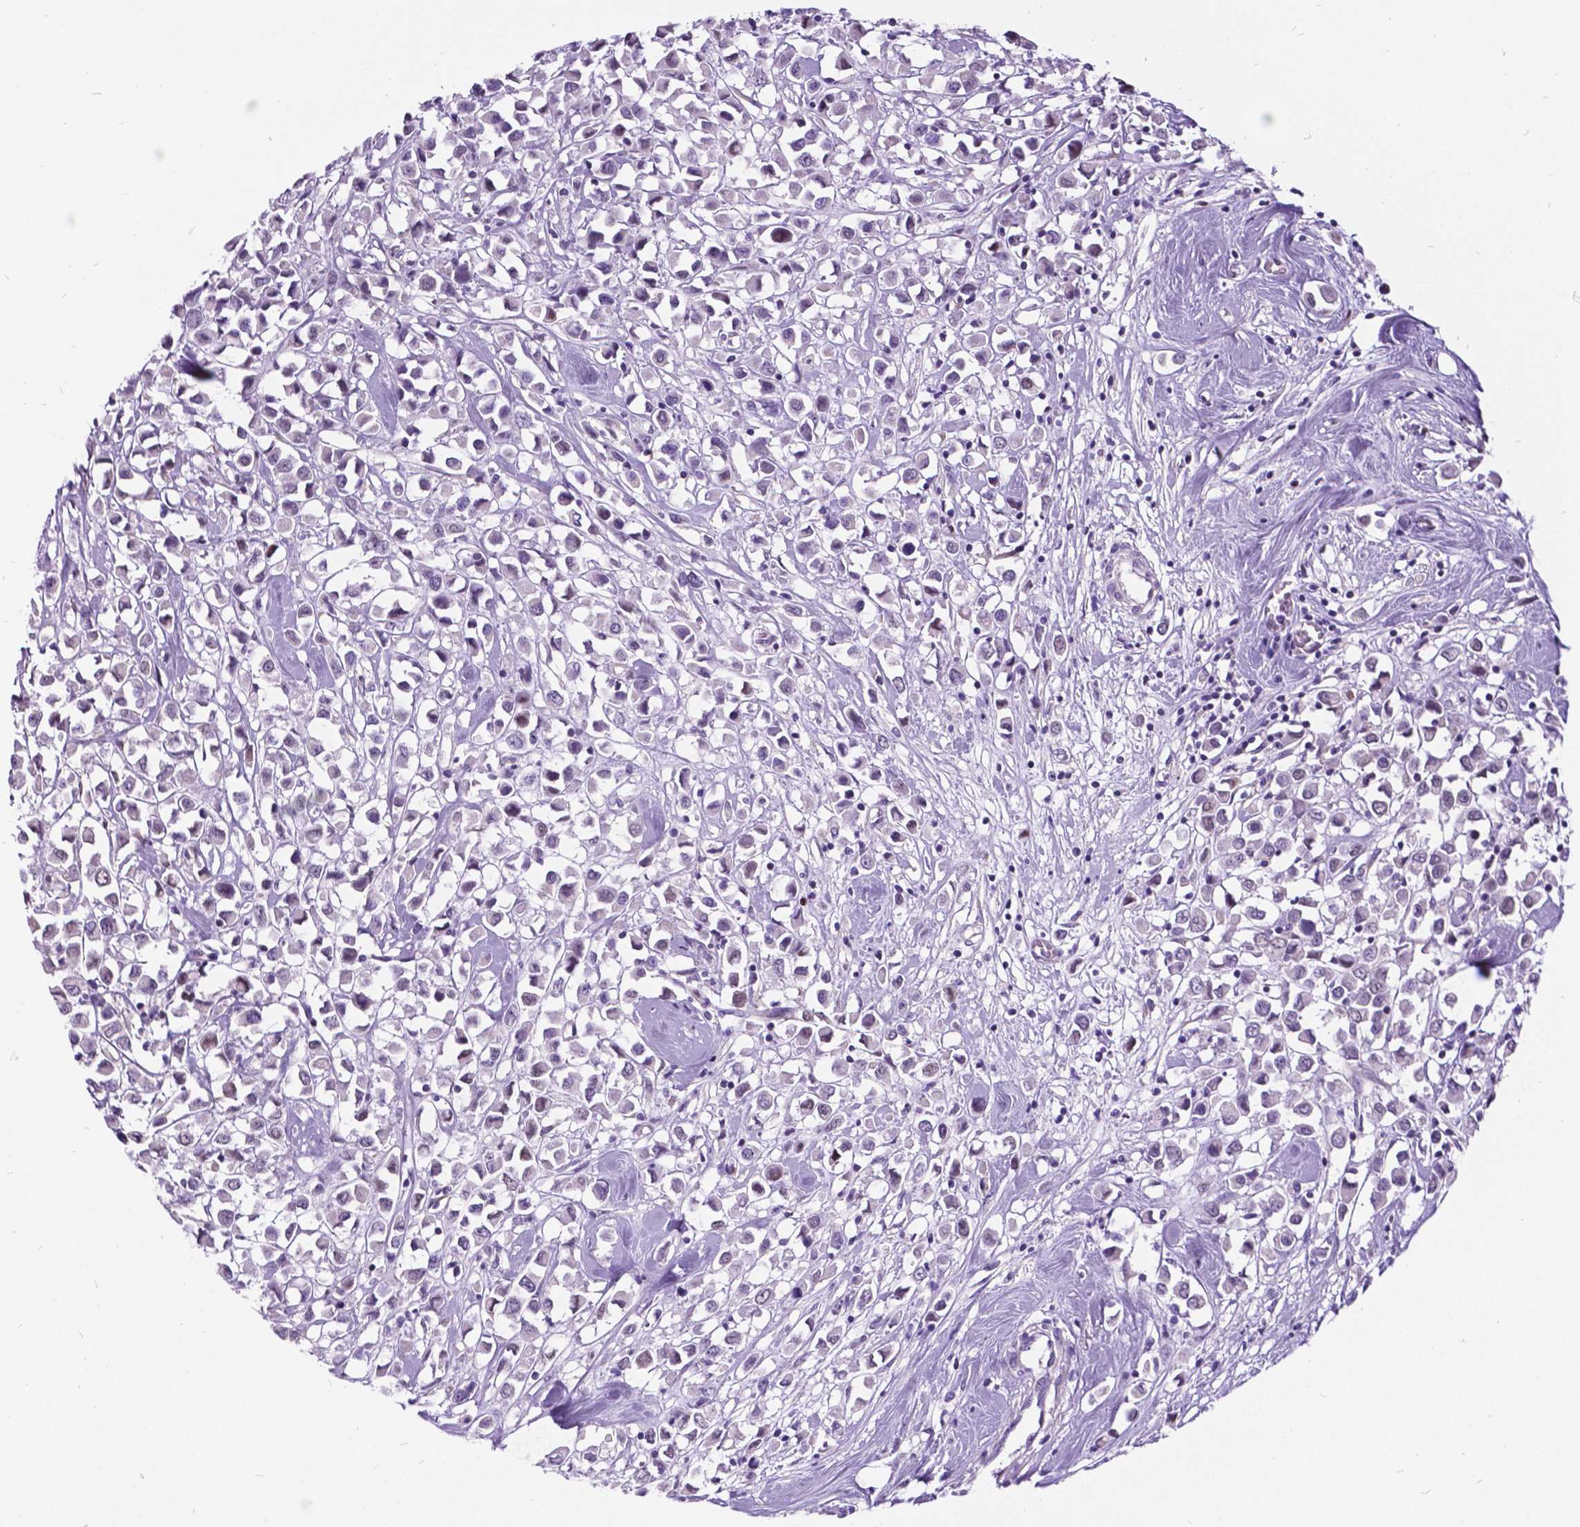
{"staining": {"intensity": "negative", "quantity": "none", "location": "none"}, "tissue": "breast cancer", "cell_type": "Tumor cells", "image_type": "cancer", "snomed": [{"axis": "morphology", "description": "Duct carcinoma"}, {"axis": "topography", "description": "Breast"}], "caption": "Breast intraductal carcinoma was stained to show a protein in brown. There is no significant expression in tumor cells.", "gene": "DPF3", "patient": {"sex": "female", "age": 61}}